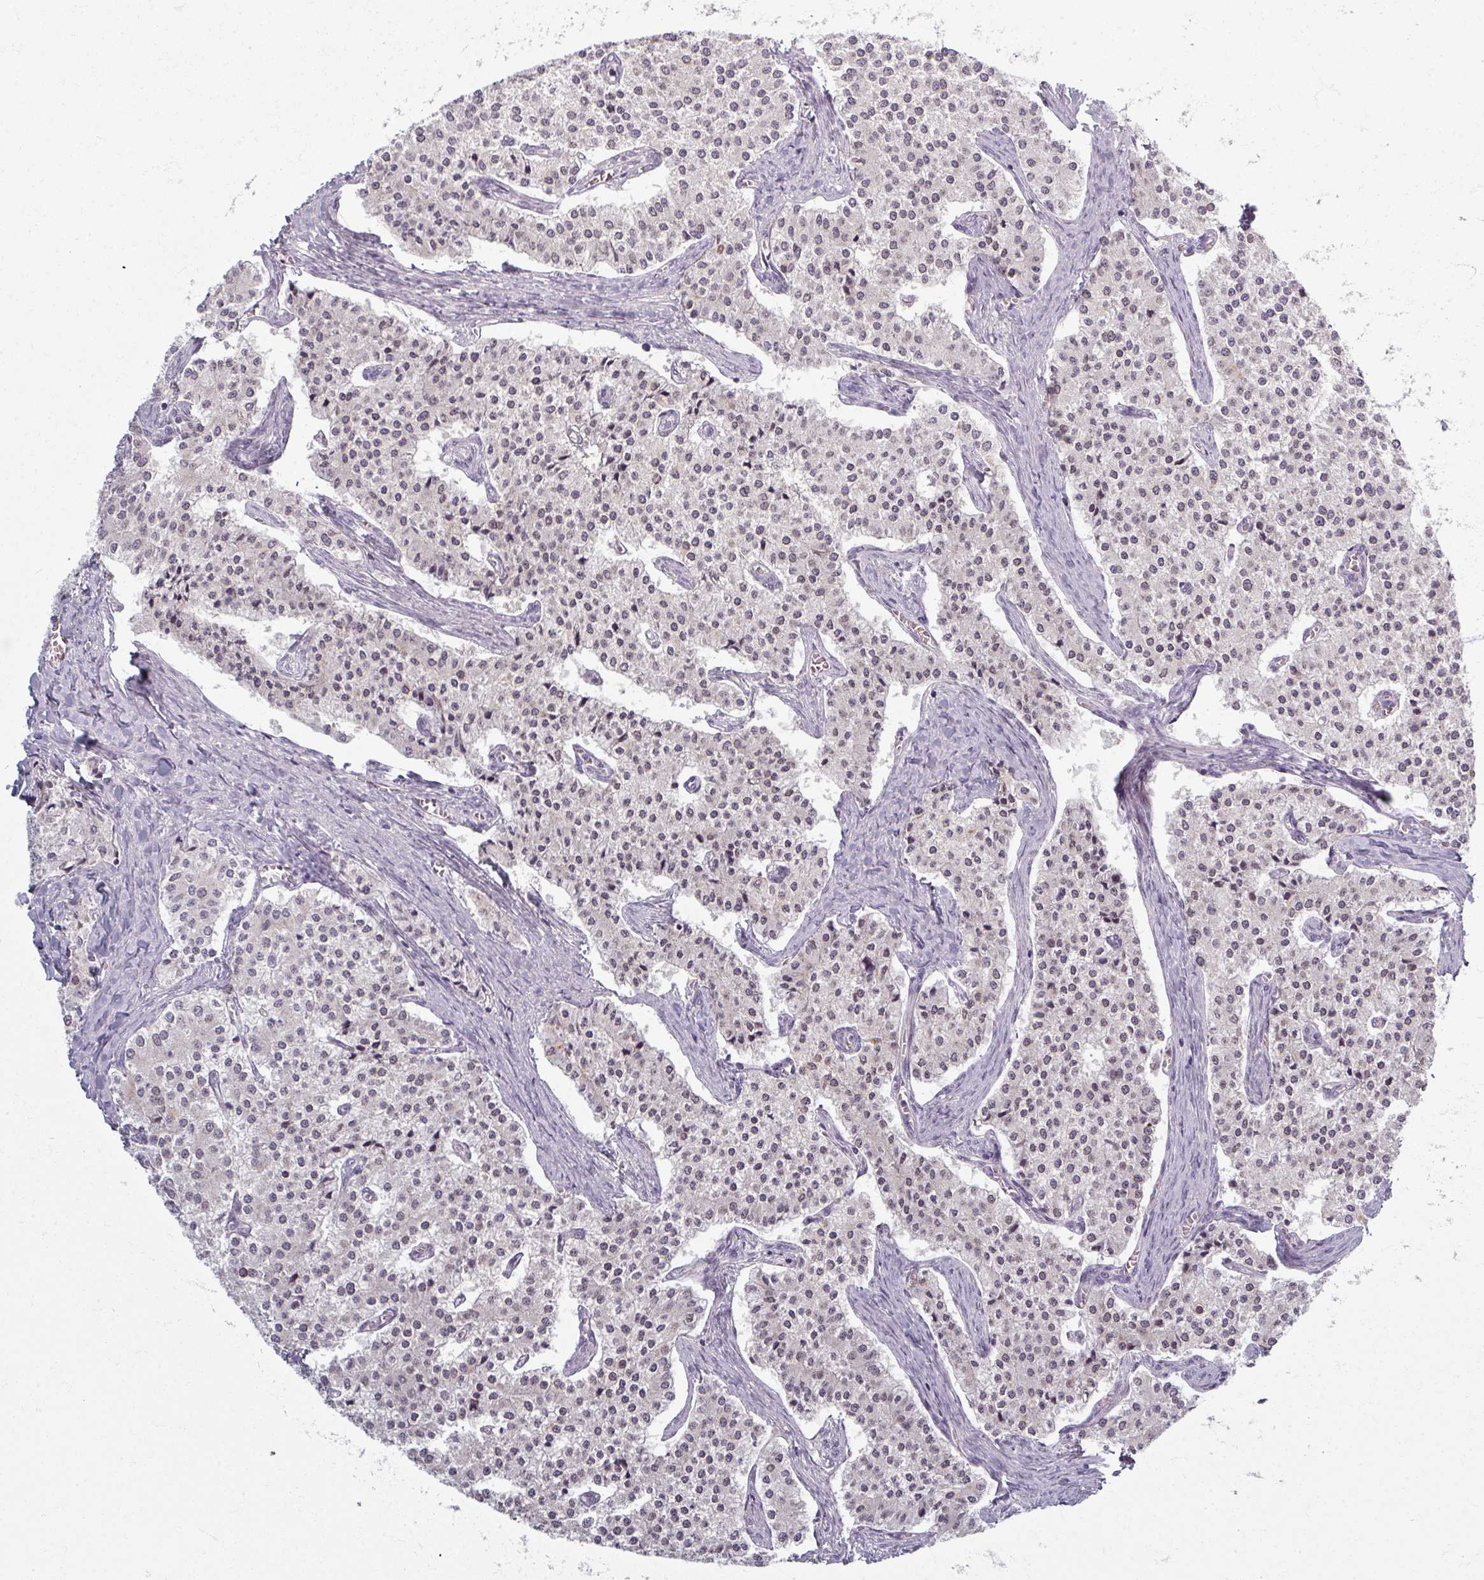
{"staining": {"intensity": "weak", "quantity": "25%-75%", "location": "nuclear"}, "tissue": "carcinoid", "cell_type": "Tumor cells", "image_type": "cancer", "snomed": [{"axis": "morphology", "description": "Carcinoid, malignant, NOS"}, {"axis": "topography", "description": "Colon"}], "caption": "This photomicrograph reveals carcinoid stained with immunohistochemistry (IHC) to label a protein in brown. The nuclear of tumor cells show weak positivity for the protein. Nuclei are counter-stained blue.", "gene": "TTLL7", "patient": {"sex": "female", "age": 52}}